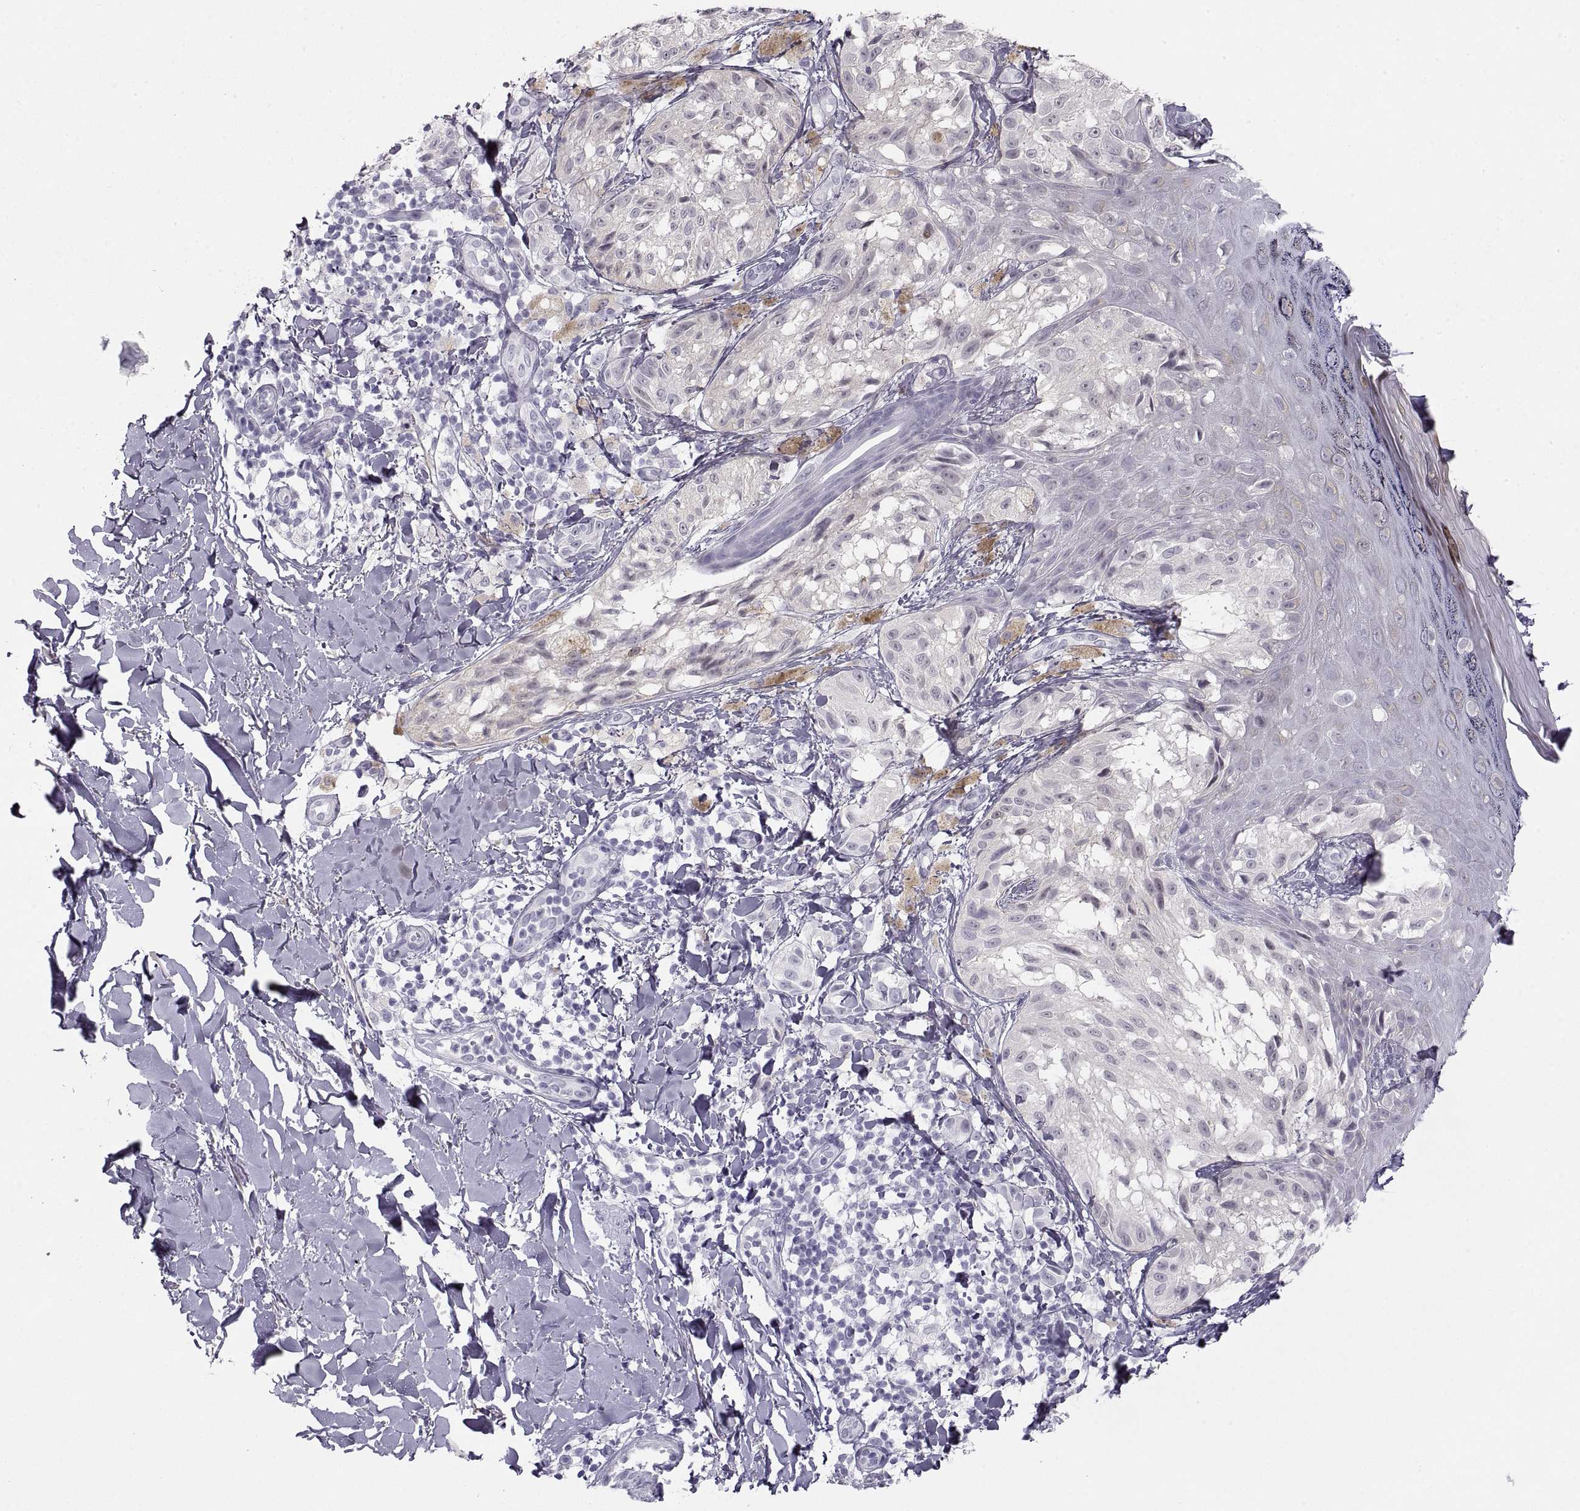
{"staining": {"intensity": "negative", "quantity": "none", "location": "none"}, "tissue": "melanoma", "cell_type": "Tumor cells", "image_type": "cancer", "snomed": [{"axis": "morphology", "description": "Malignant melanoma, NOS"}, {"axis": "topography", "description": "Skin"}], "caption": "There is no significant staining in tumor cells of malignant melanoma.", "gene": "SEMG1", "patient": {"sex": "male", "age": 36}}